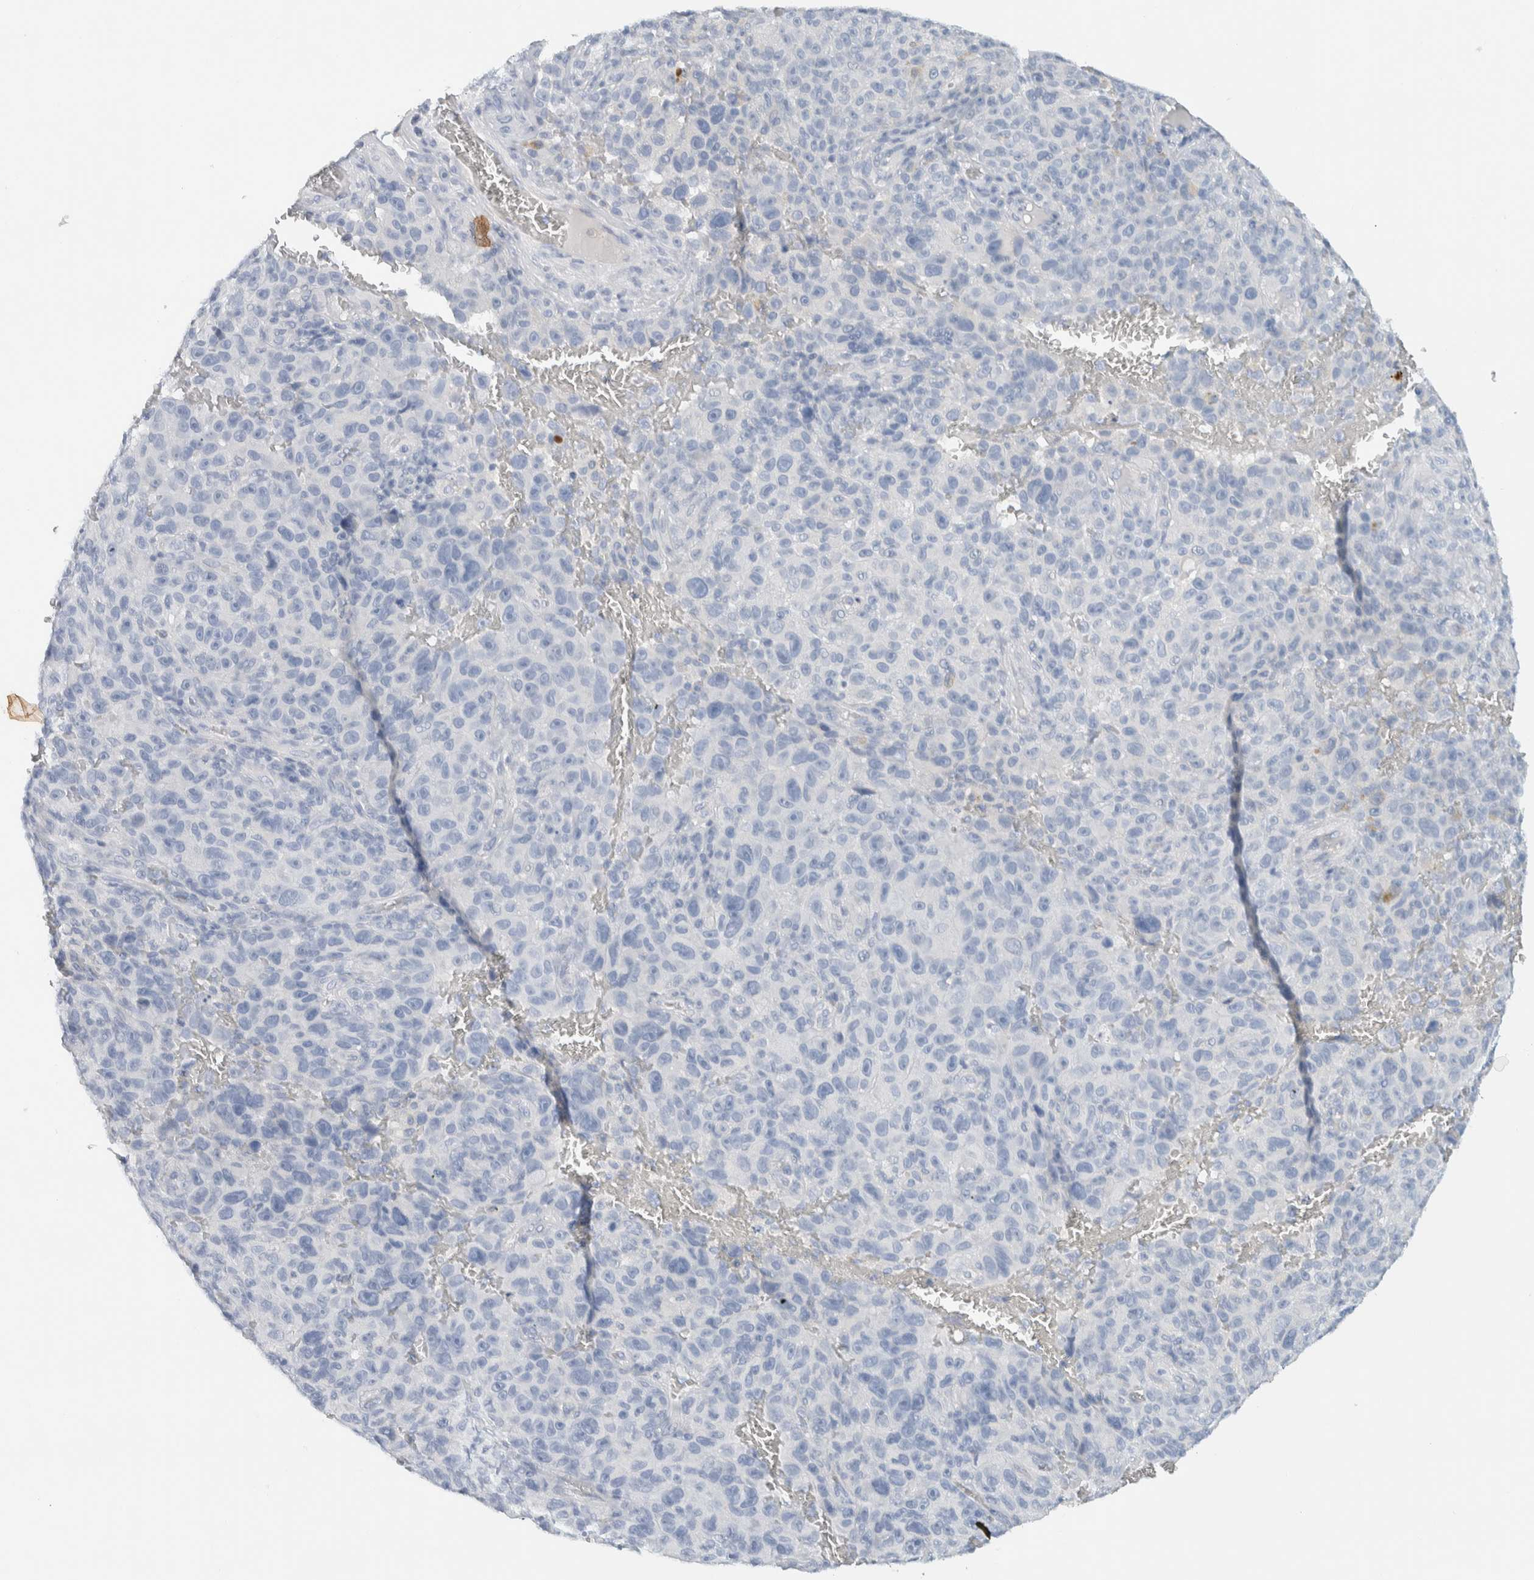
{"staining": {"intensity": "negative", "quantity": "none", "location": "none"}, "tissue": "melanoma", "cell_type": "Tumor cells", "image_type": "cancer", "snomed": [{"axis": "morphology", "description": "Malignant melanoma, NOS"}, {"axis": "topography", "description": "Skin"}], "caption": "Tumor cells are negative for brown protein staining in malignant melanoma.", "gene": "ALOX12B", "patient": {"sex": "female", "age": 82}}